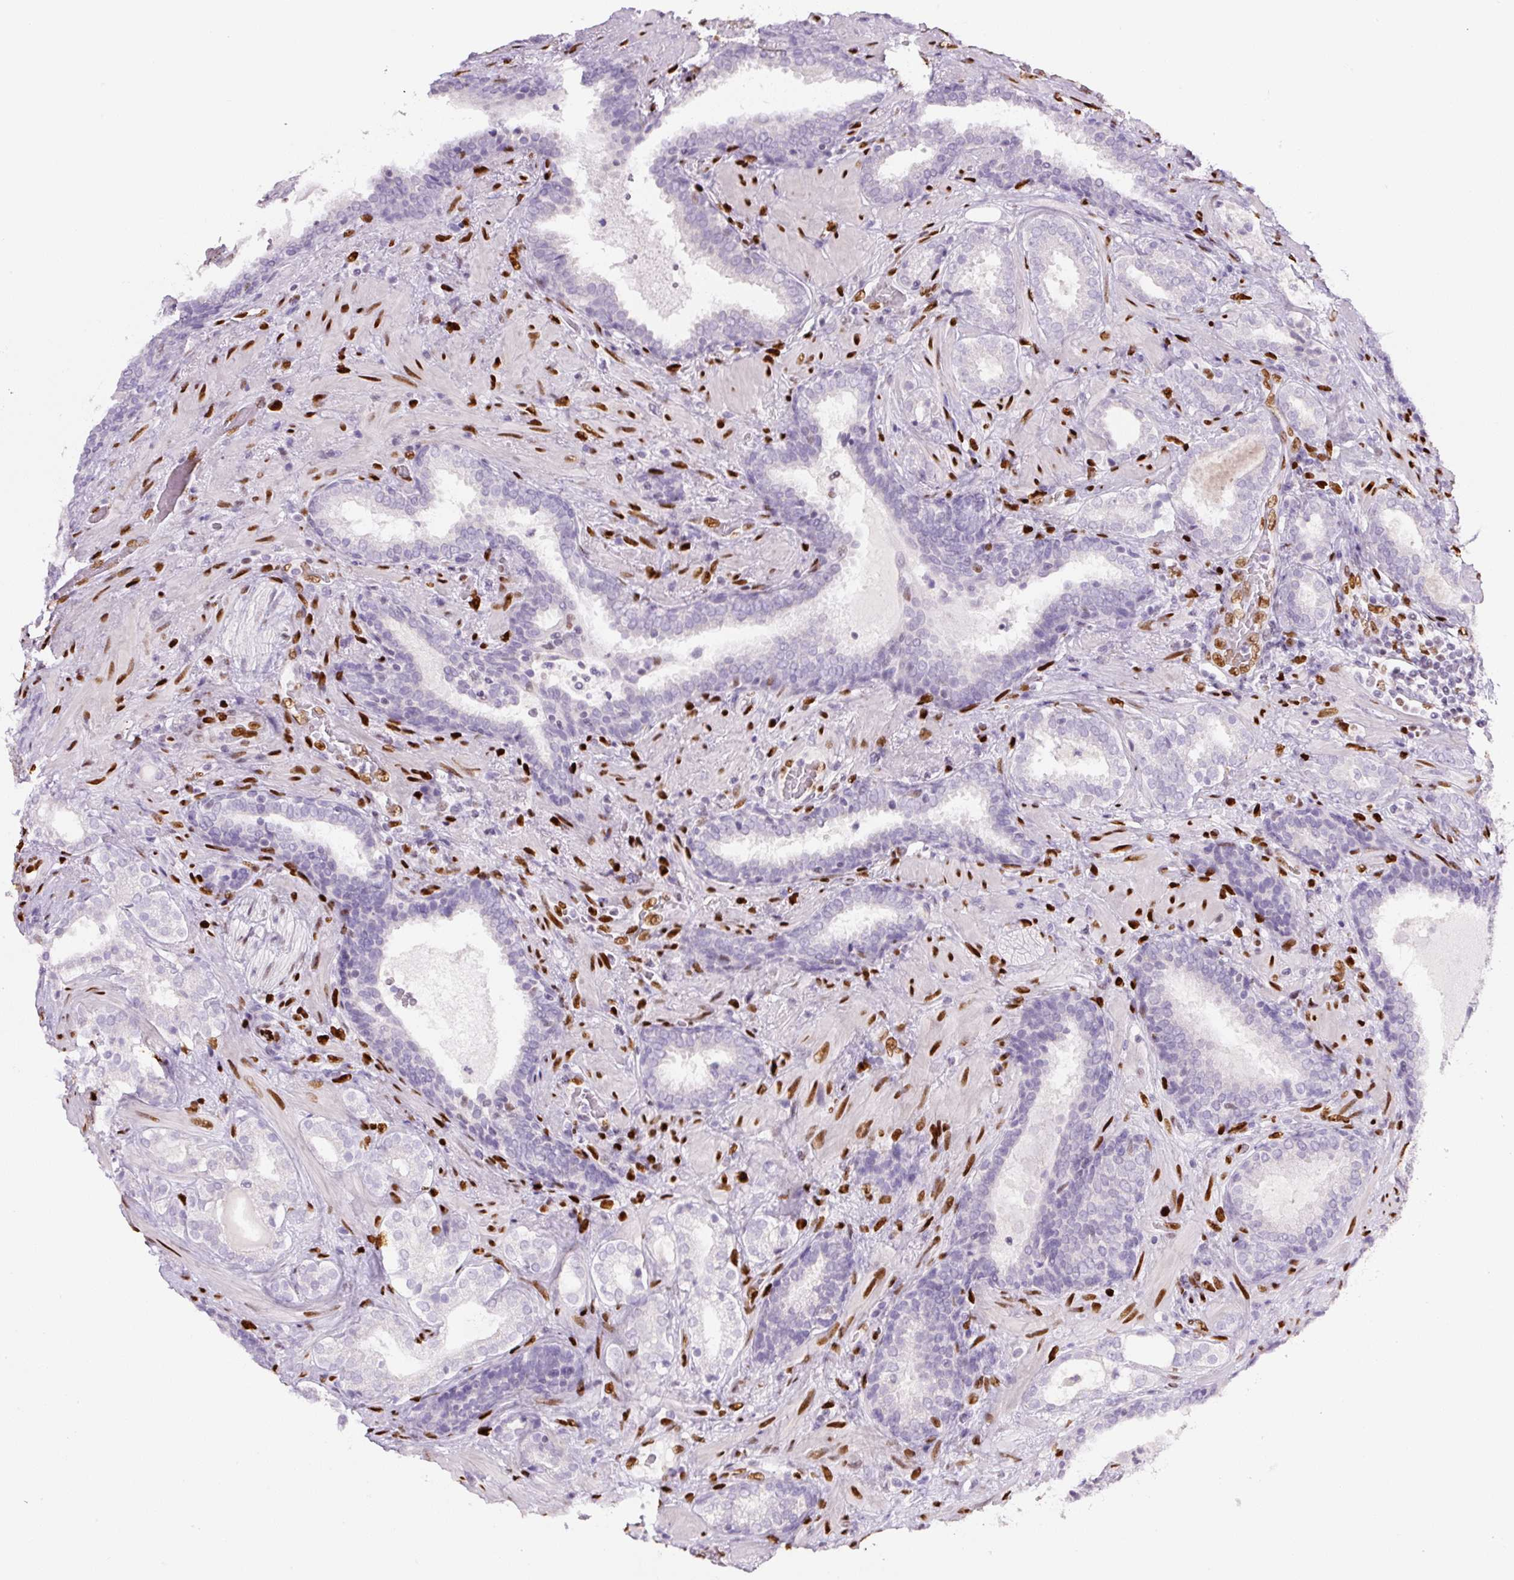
{"staining": {"intensity": "negative", "quantity": "none", "location": "none"}, "tissue": "prostate cancer", "cell_type": "Tumor cells", "image_type": "cancer", "snomed": [{"axis": "morphology", "description": "Adenocarcinoma, High grade"}, {"axis": "topography", "description": "Prostate"}], "caption": "Immunohistochemical staining of prostate cancer demonstrates no significant positivity in tumor cells. (Stains: DAB (3,3'-diaminobenzidine) IHC with hematoxylin counter stain, Microscopy: brightfield microscopy at high magnification).", "gene": "ZEB1", "patient": {"sex": "male", "age": 65}}